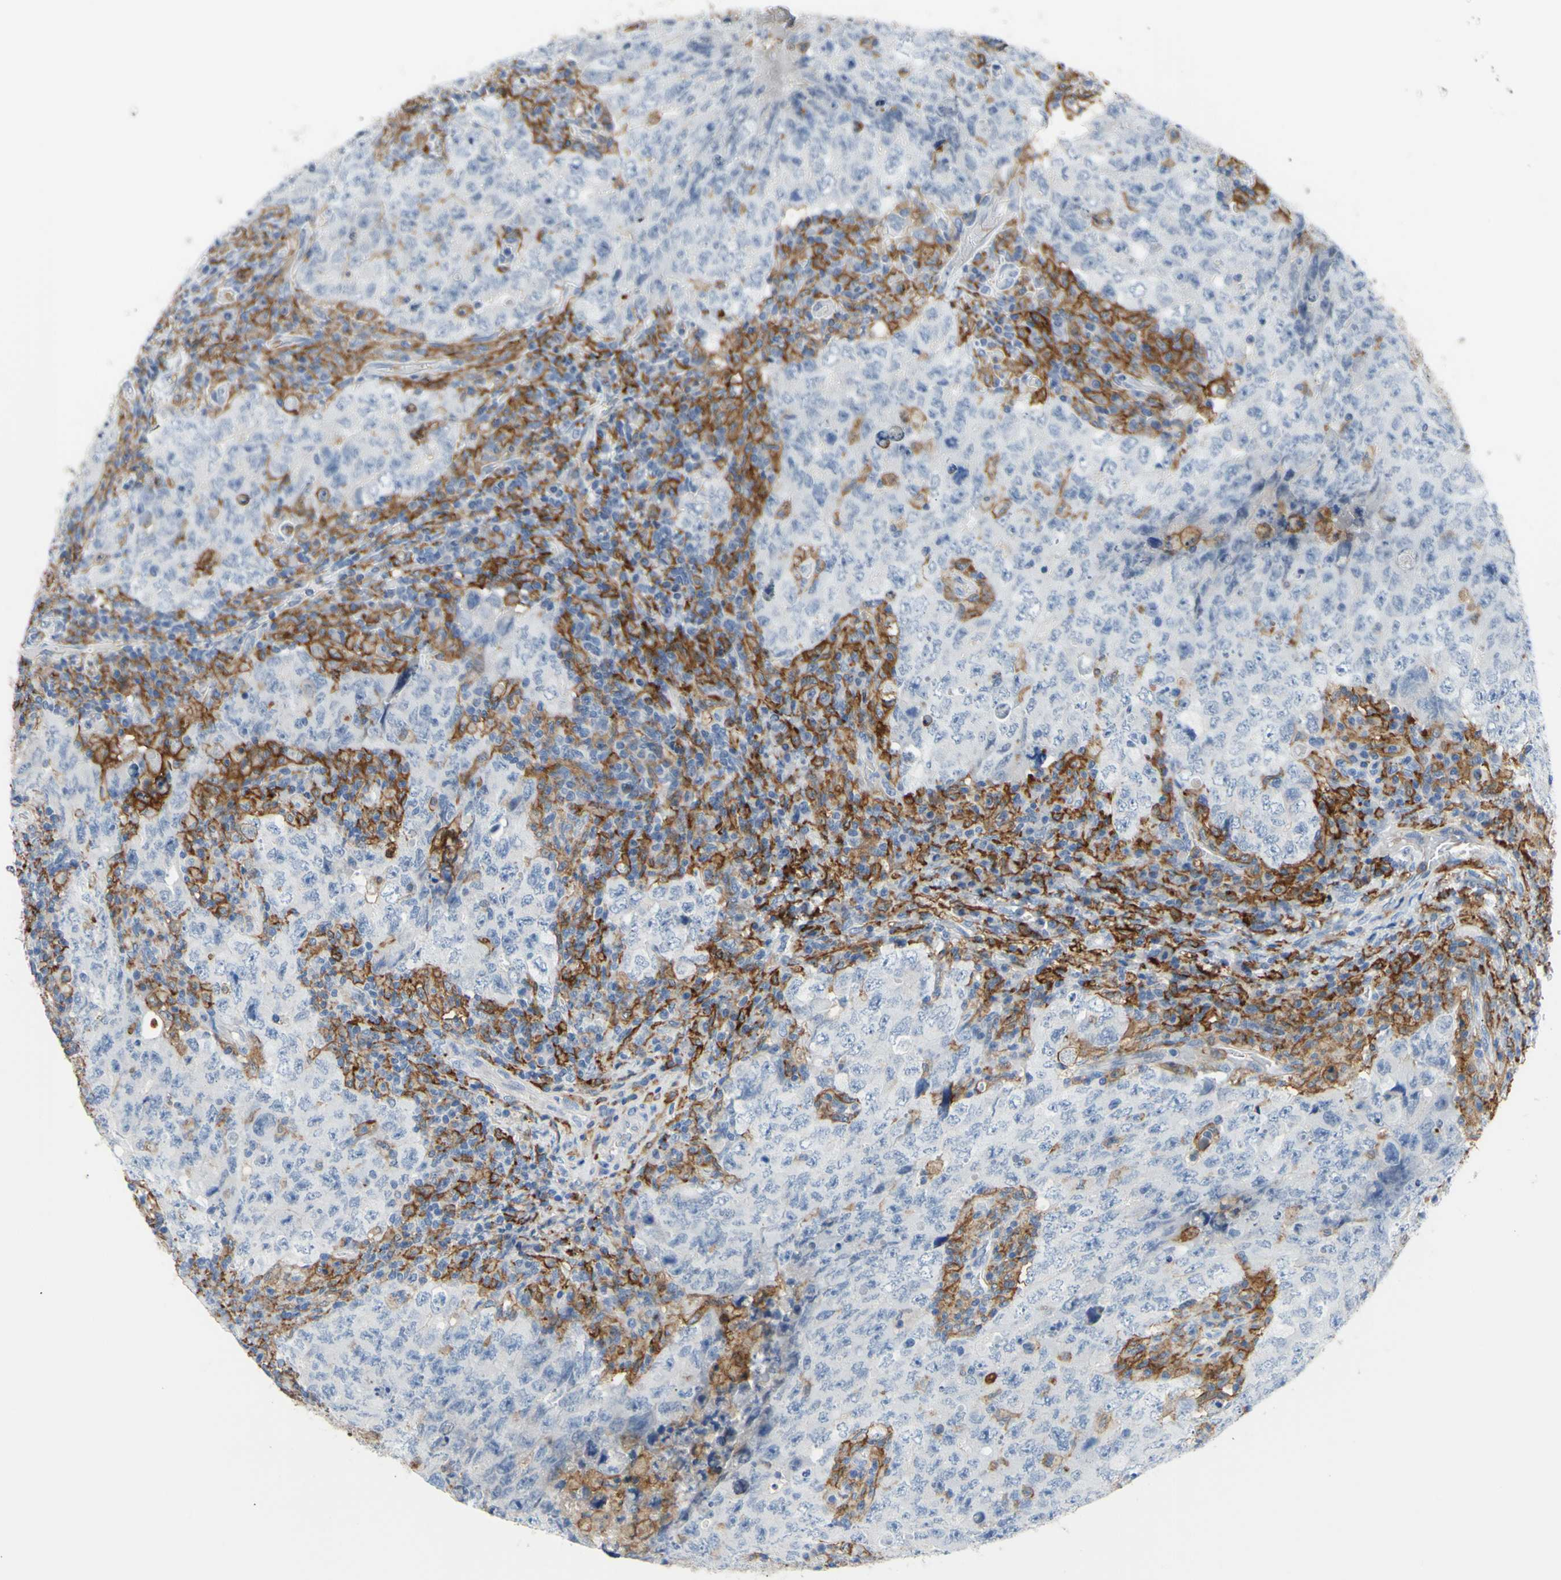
{"staining": {"intensity": "negative", "quantity": "none", "location": "none"}, "tissue": "testis cancer", "cell_type": "Tumor cells", "image_type": "cancer", "snomed": [{"axis": "morphology", "description": "Carcinoma, Embryonal, NOS"}, {"axis": "topography", "description": "Testis"}], "caption": "An IHC histopathology image of testis embryonal carcinoma is shown. There is no staining in tumor cells of testis embryonal carcinoma.", "gene": "FCGR2A", "patient": {"sex": "male", "age": 26}}